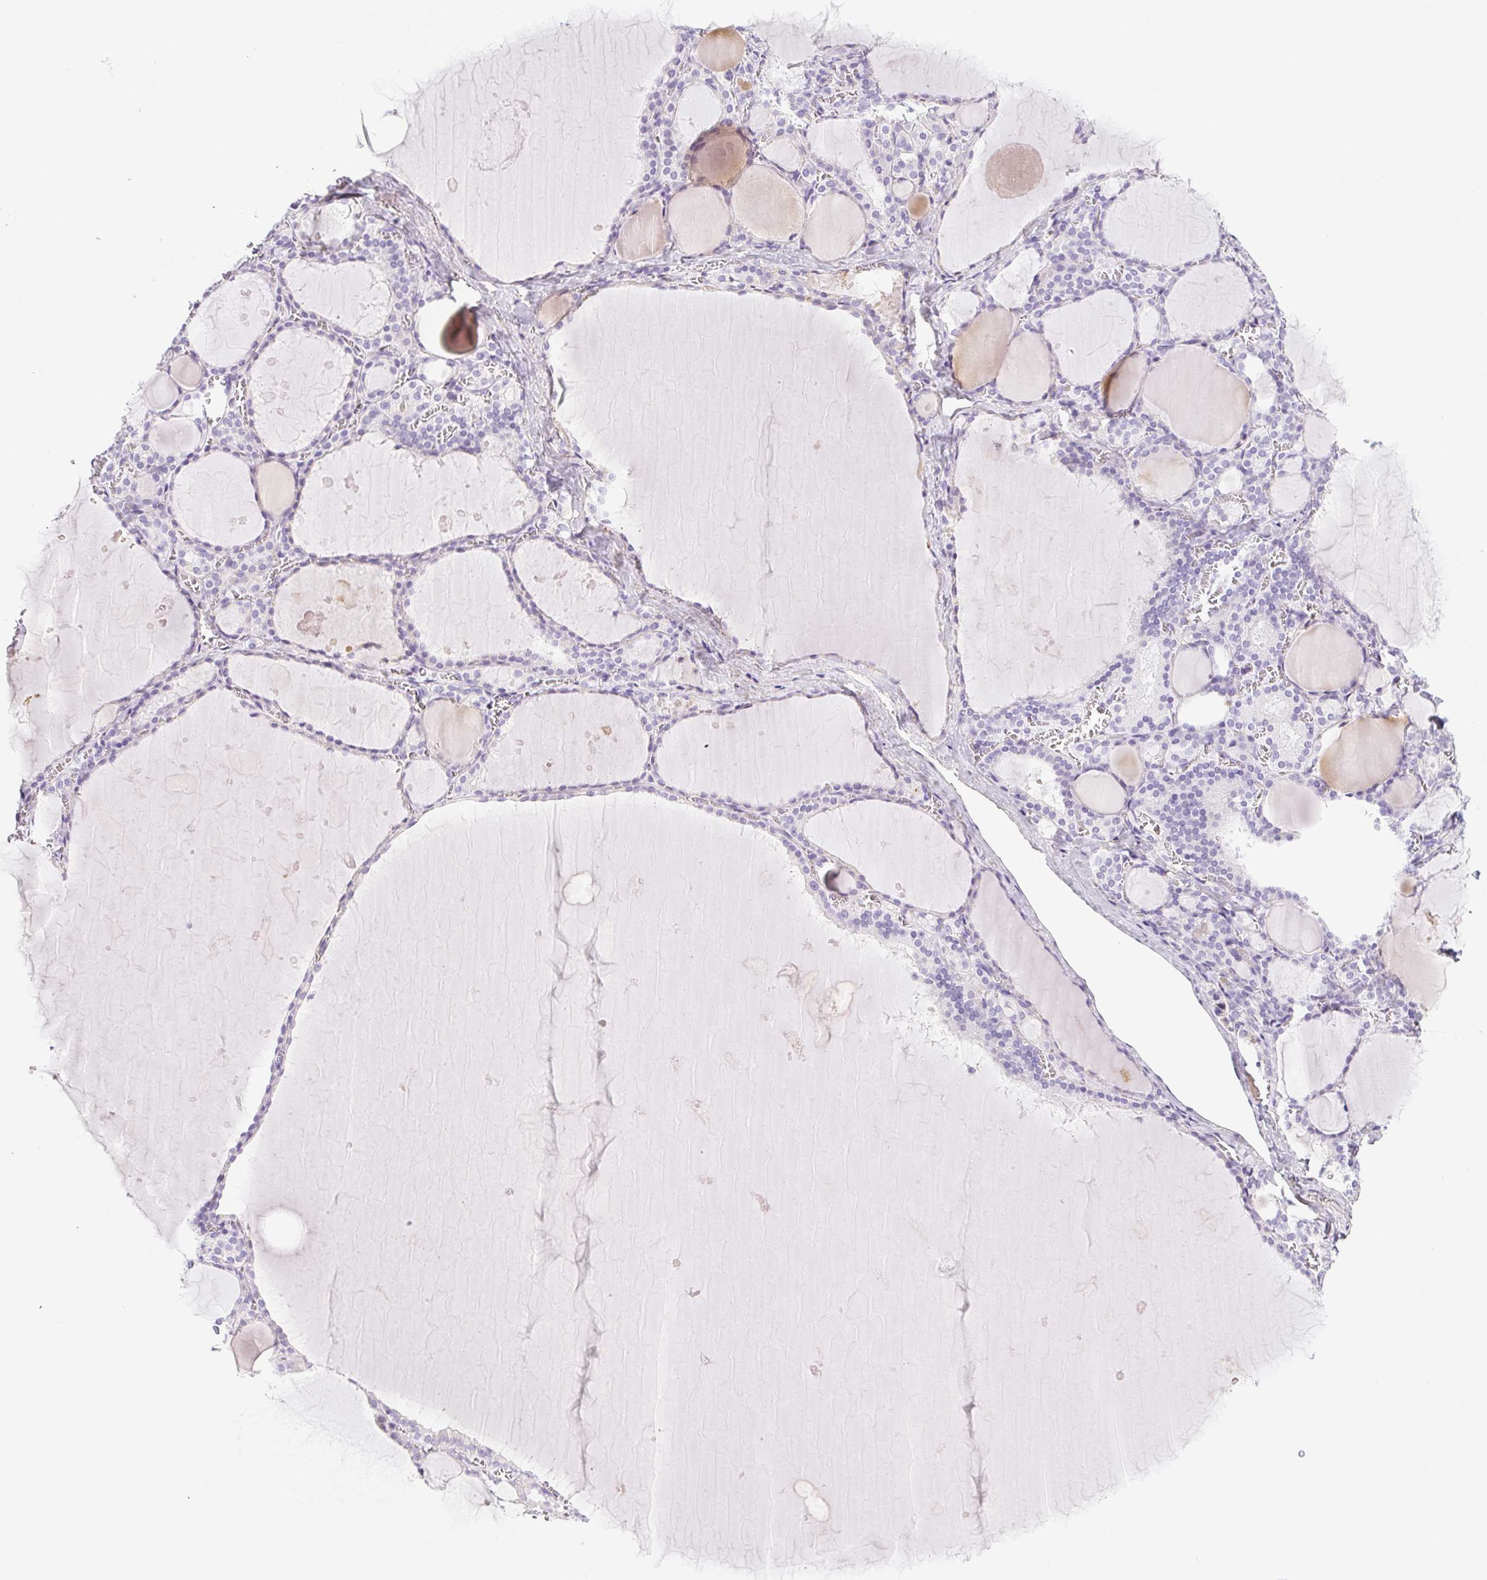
{"staining": {"intensity": "negative", "quantity": "none", "location": "none"}, "tissue": "thyroid gland", "cell_type": "Glandular cells", "image_type": "normal", "snomed": [{"axis": "morphology", "description": "Normal tissue, NOS"}, {"axis": "topography", "description": "Thyroid gland"}], "caption": "High power microscopy histopathology image of an IHC micrograph of unremarkable thyroid gland, revealing no significant expression in glandular cells.", "gene": "VTN", "patient": {"sex": "male", "age": 56}}